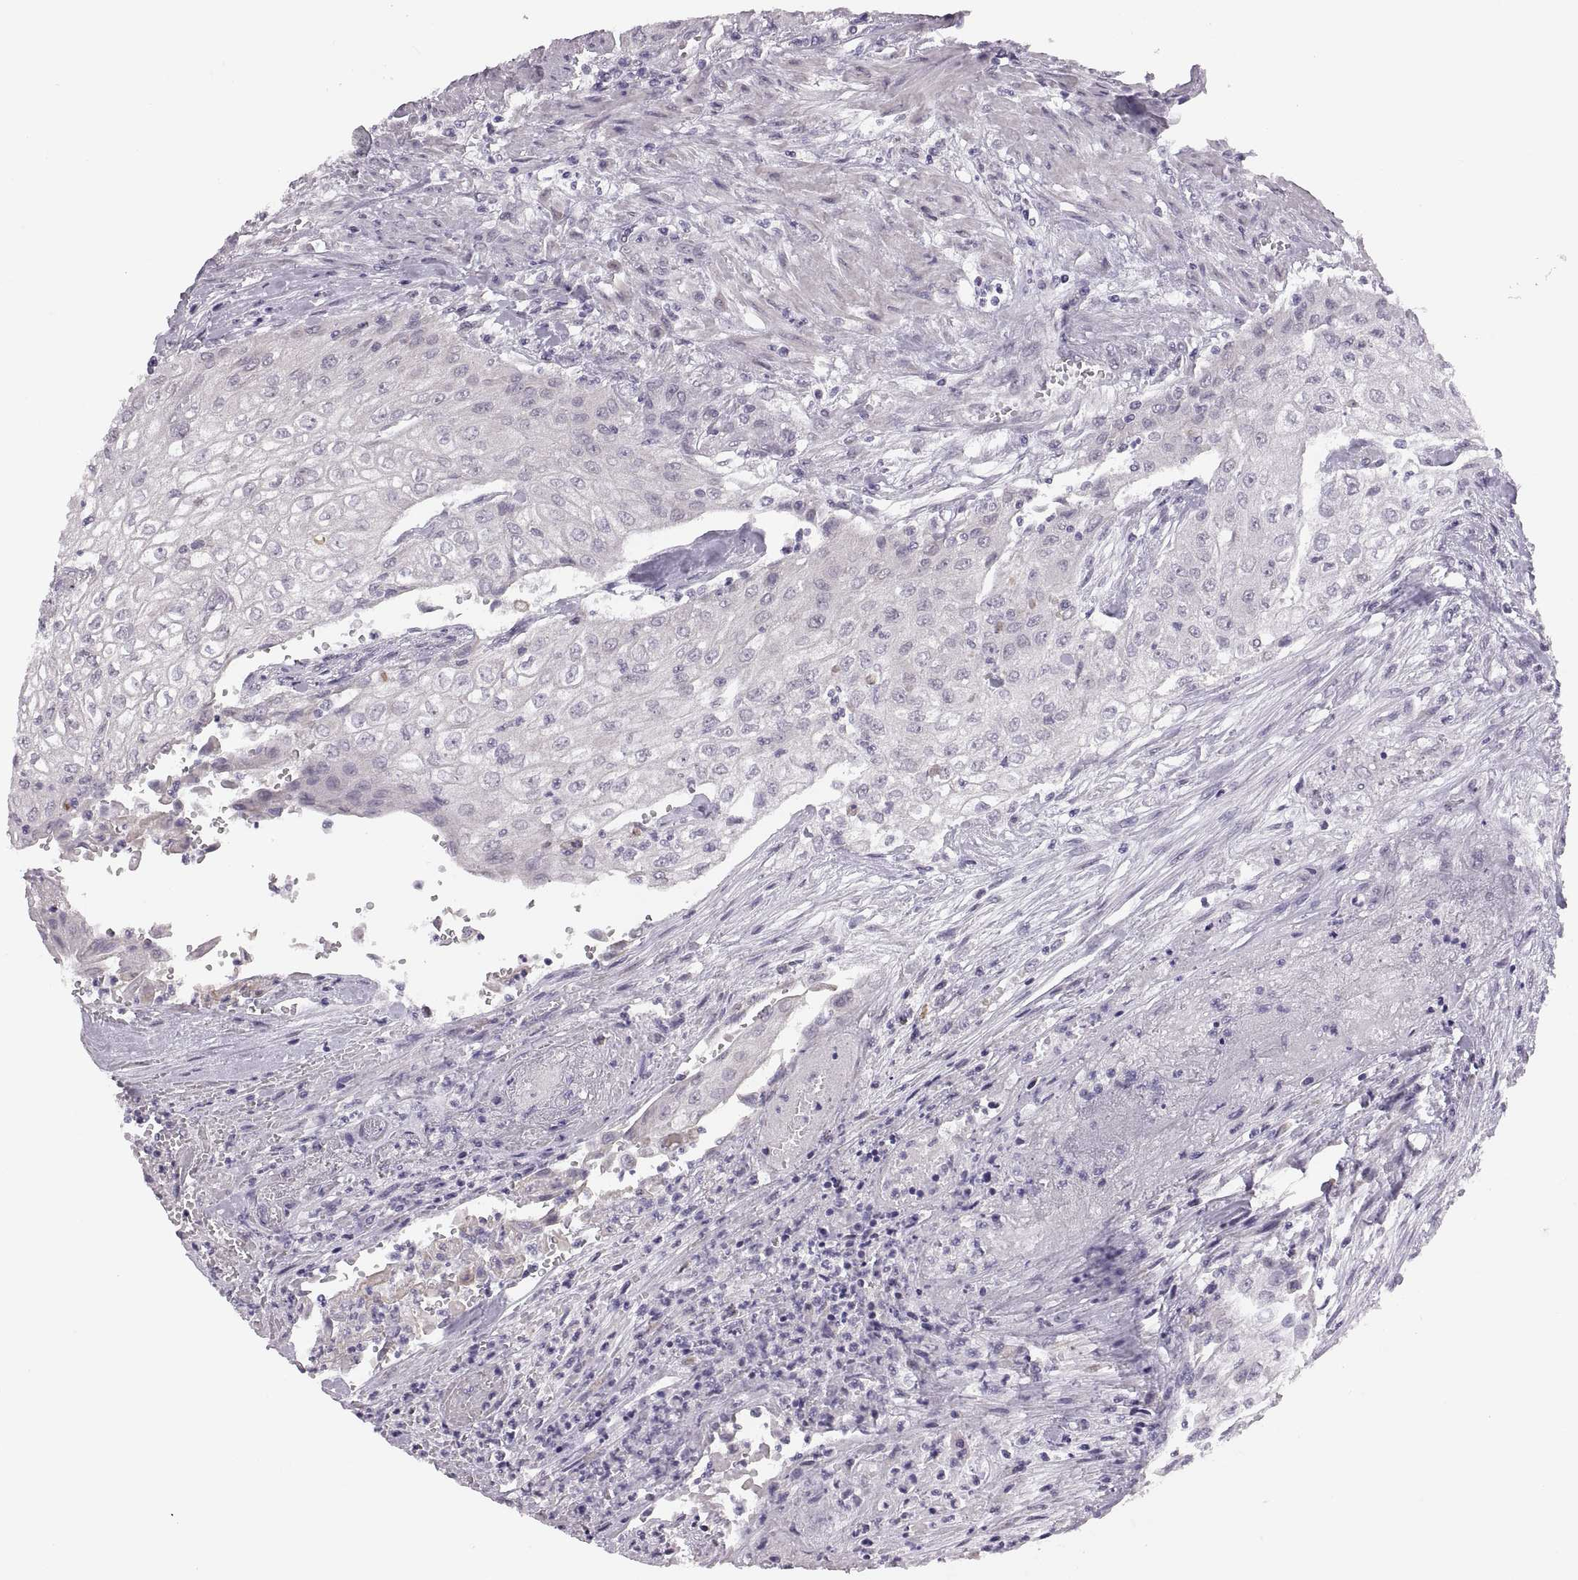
{"staining": {"intensity": "negative", "quantity": "none", "location": "none"}, "tissue": "urothelial cancer", "cell_type": "Tumor cells", "image_type": "cancer", "snomed": [{"axis": "morphology", "description": "Urothelial carcinoma, High grade"}, {"axis": "topography", "description": "Urinary bladder"}], "caption": "This is a micrograph of immunohistochemistry (IHC) staining of urothelial cancer, which shows no staining in tumor cells.", "gene": "ADH6", "patient": {"sex": "male", "age": 62}}